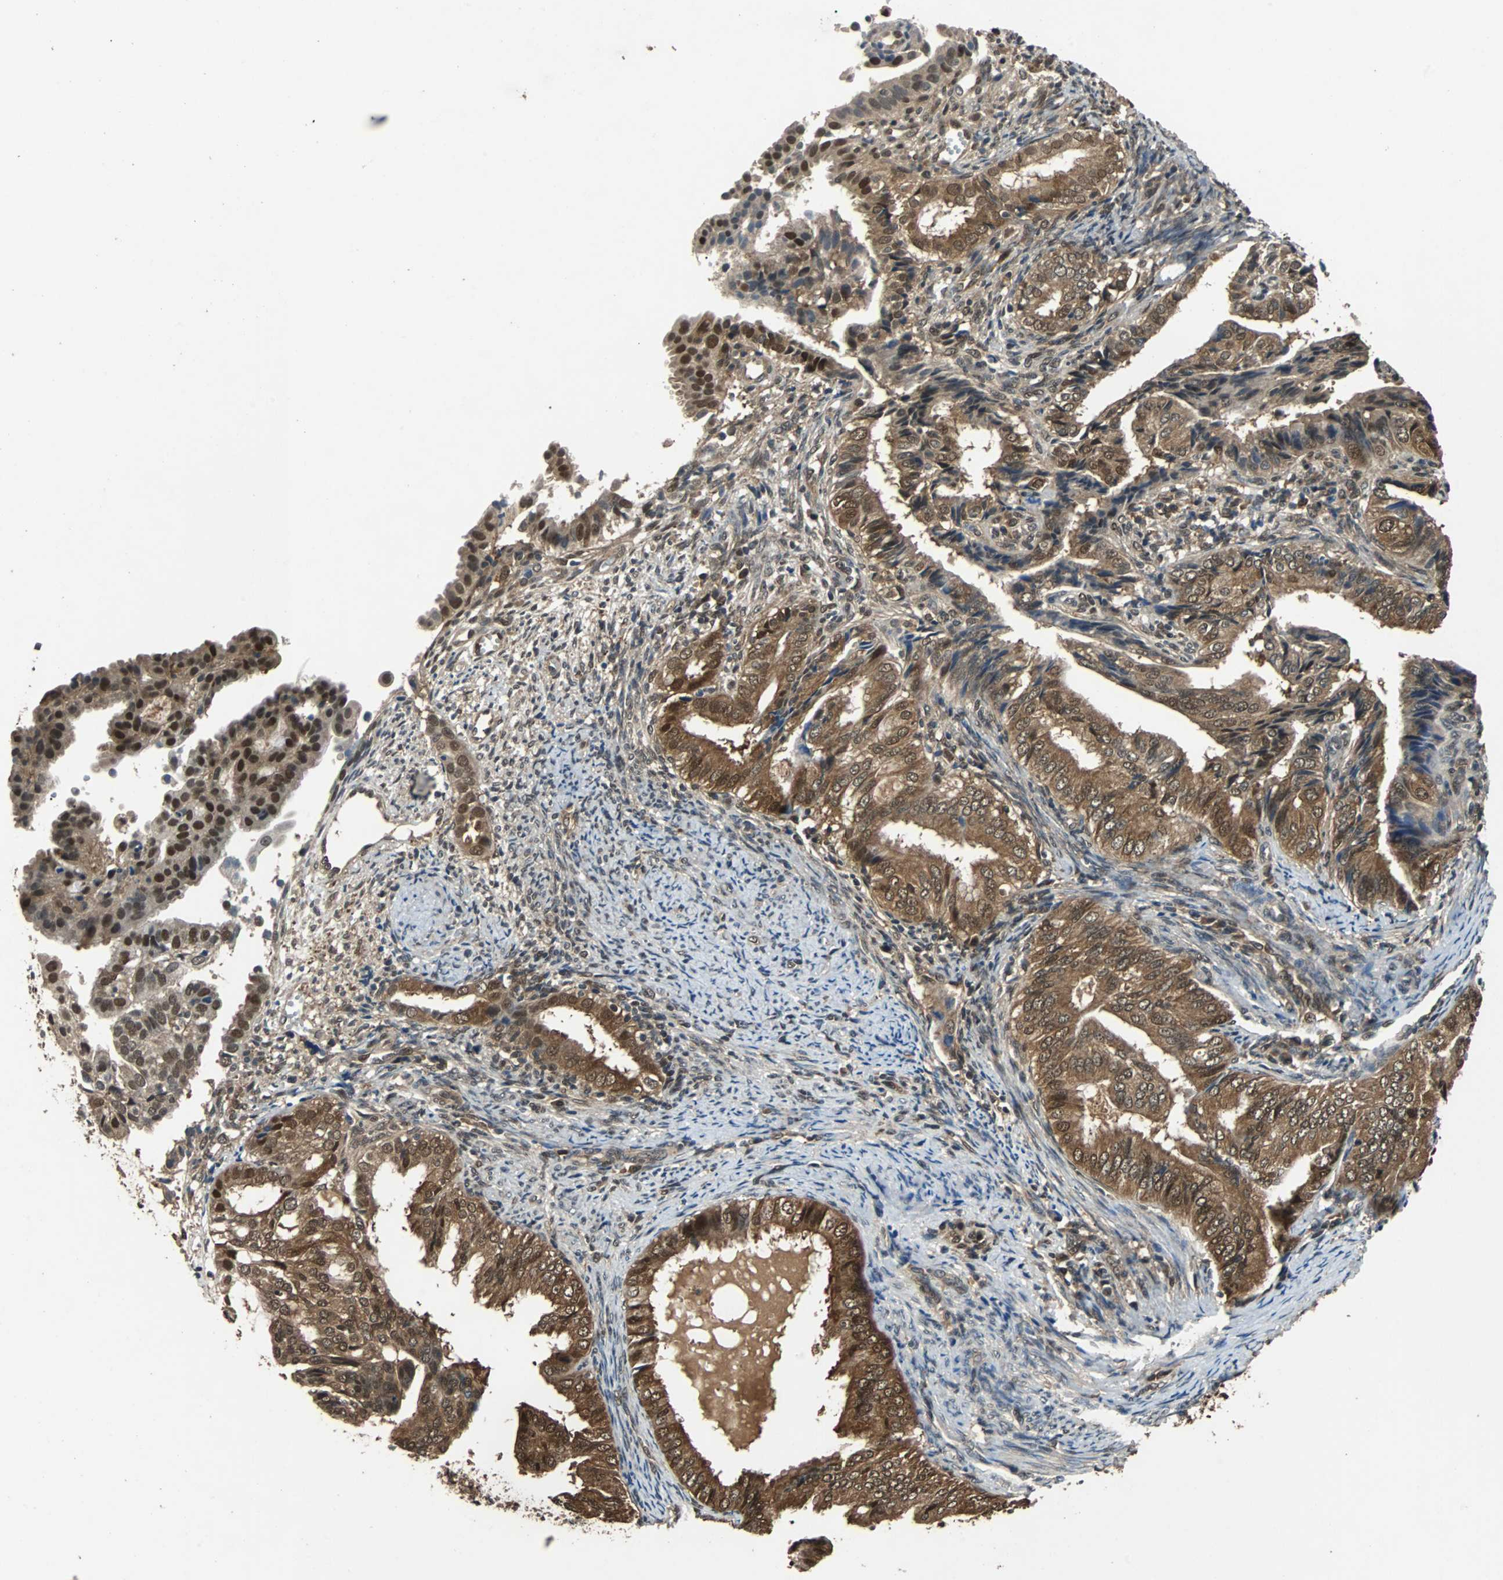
{"staining": {"intensity": "strong", "quantity": ">75%", "location": "cytoplasmic/membranous,nuclear"}, "tissue": "endometrial cancer", "cell_type": "Tumor cells", "image_type": "cancer", "snomed": [{"axis": "morphology", "description": "Adenocarcinoma, NOS"}, {"axis": "topography", "description": "Endometrium"}], "caption": "Immunohistochemistry (IHC) histopathology image of neoplastic tissue: adenocarcinoma (endometrial) stained using immunohistochemistry displays high levels of strong protein expression localized specifically in the cytoplasmic/membranous and nuclear of tumor cells, appearing as a cytoplasmic/membranous and nuclear brown color.", "gene": "PRDX6", "patient": {"sex": "female", "age": 58}}